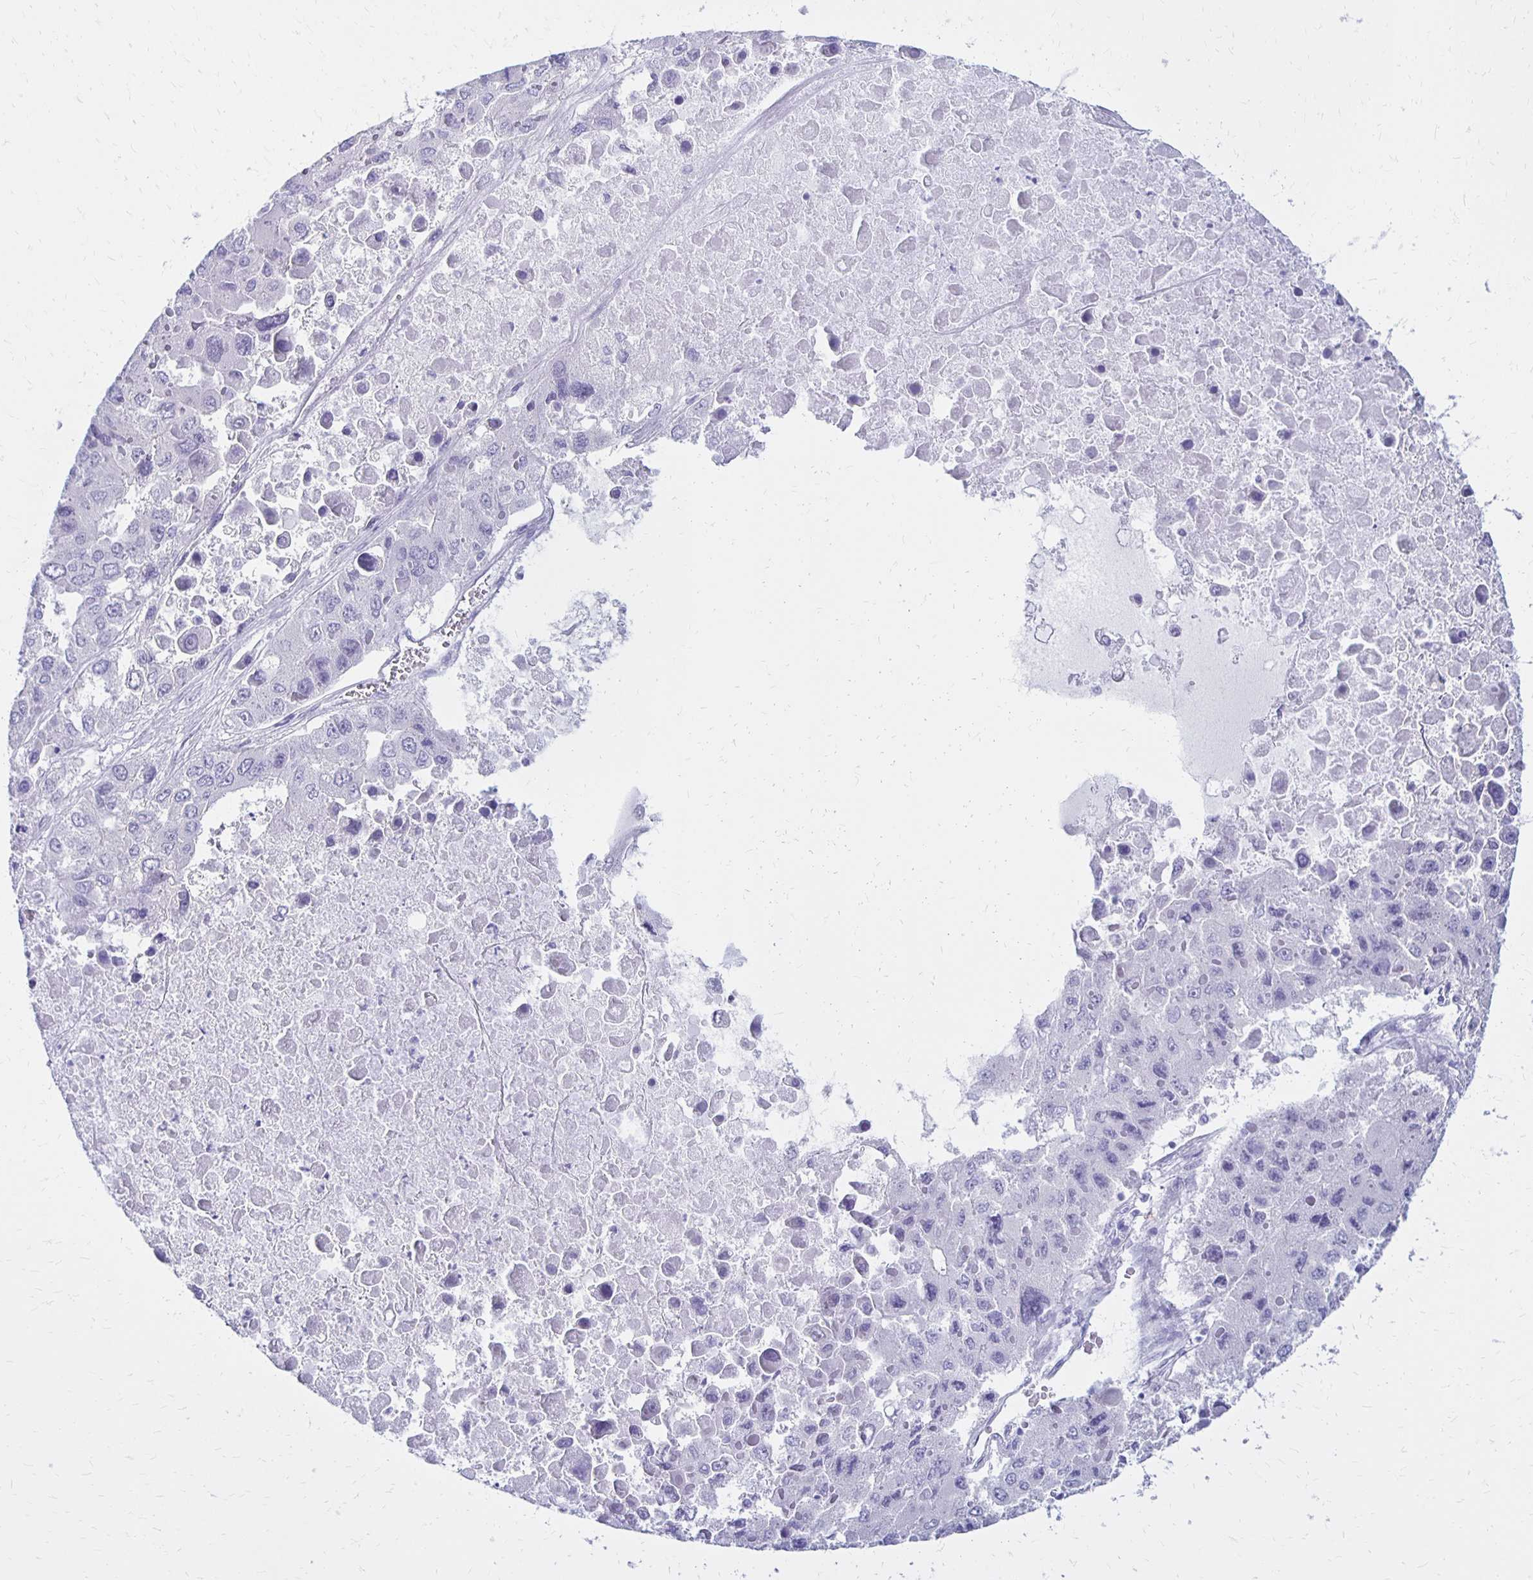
{"staining": {"intensity": "negative", "quantity": "none", "location": "none"}, "tissue": "liver cancer", "cell_type": "Tumor cells", "image_type": "cancer", "snomed": [{"axis": "morphology", "description": "Carcinoma, Hepatocellular, NOS"}, {"axis": "topography", "description": "Liver"}], "caption": "This is an immunohistochemistry photomicrograph of liver hepatocellular carcinoma. There is no expression in tumor cells.", "gene": "FNTB", "patient": {"sex": "female", "age": 41}}